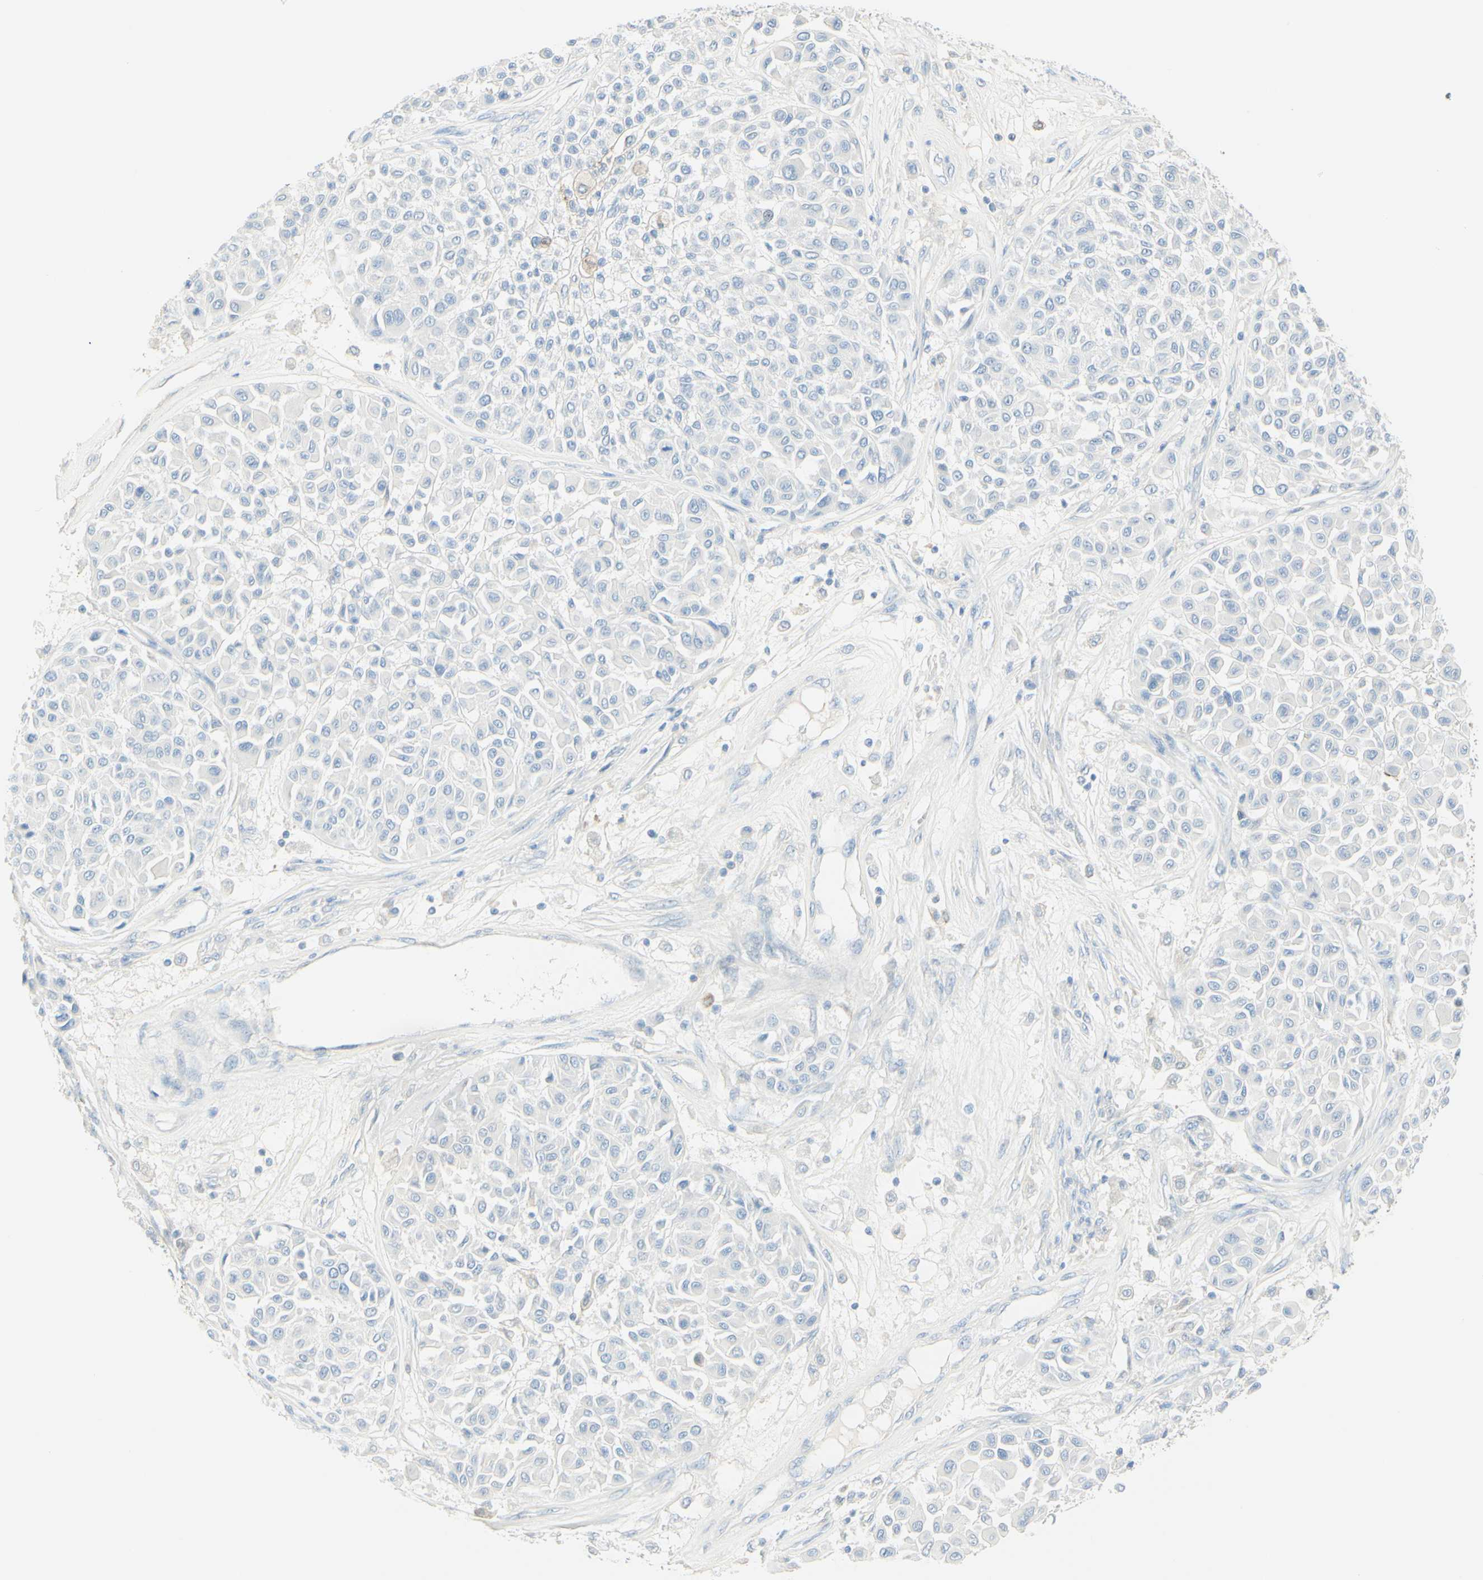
{"staining": {"intensity": "negative", "quantity": "none", "location": "none"}, "tissue": "melanoma", "cell_type": "Tumor cells", "image_type": "cancer", "snomed": [{"axis": "morphology", "description": "Malignant melanoma, Metastatic site"}, {"axis": "topography", "description": "Soft tissue"}], "caption": "Human malignant melanoma (metastatic site) stained for a protein using IHC reveals no positivity in tumor cells.", "gene": "ALCAM", "patient": {"sex": "male", "age": 41}}